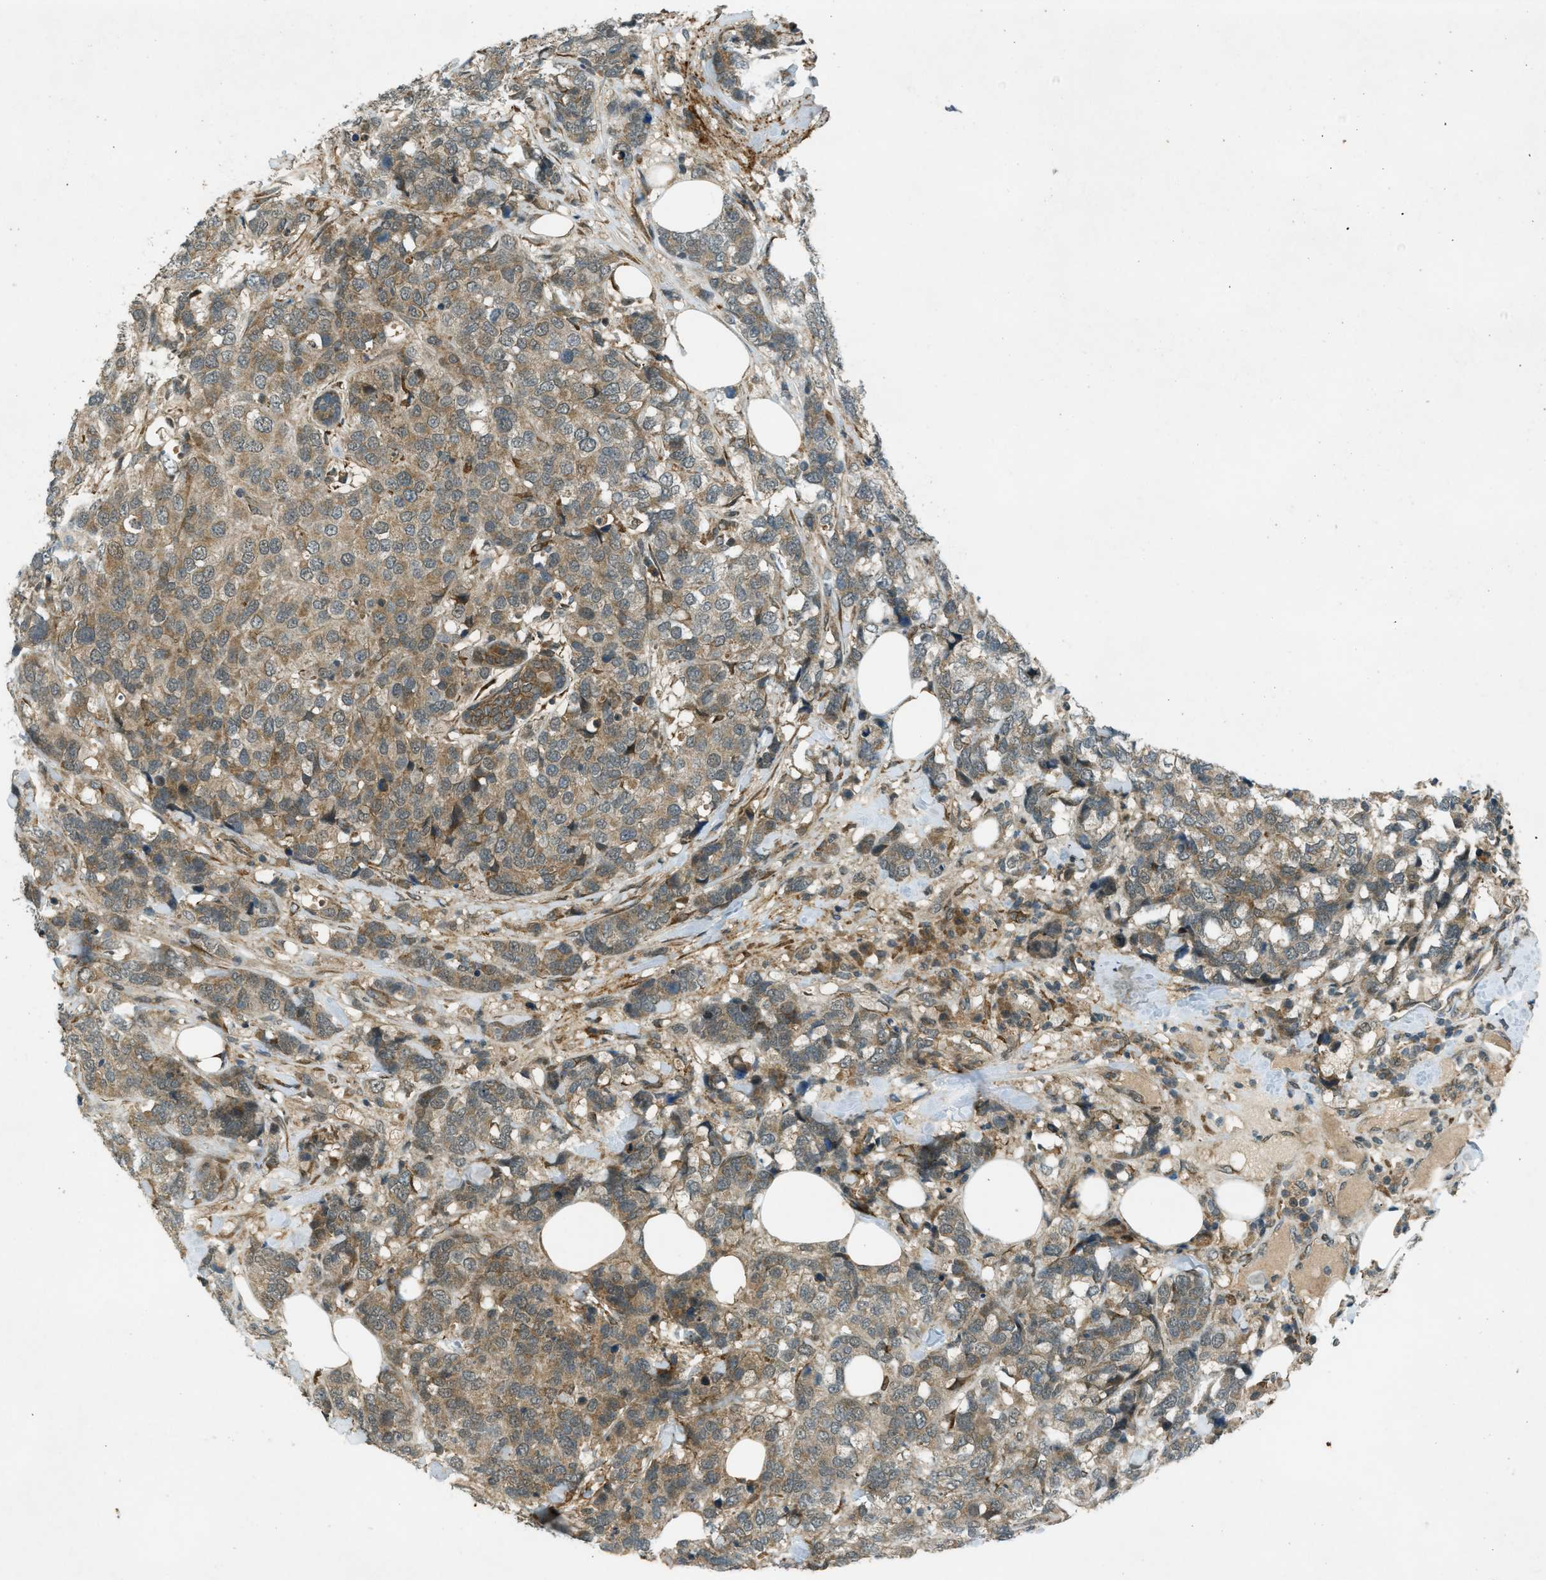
{"staining": {"intensity": "moderate", "quantity": "25%-75%", "location": "cytoplasmic/membranous"}, "tissue": "breast cancer", "cell_type": "Tumor cells", "image_type": "cancer", "snomed": [{"axis": "morphology", "description": "Lobular carcinoma"}, {"axis": "topography", "description": "Breast"}], "caption": "The micrograph shows a brown stain indicating the presence of a protein in the cytoplasmic/membranous of tumor cells in breast cancer.", "gene": "EIF2AK3", "patient": {"sex": "female", "age": 59}}